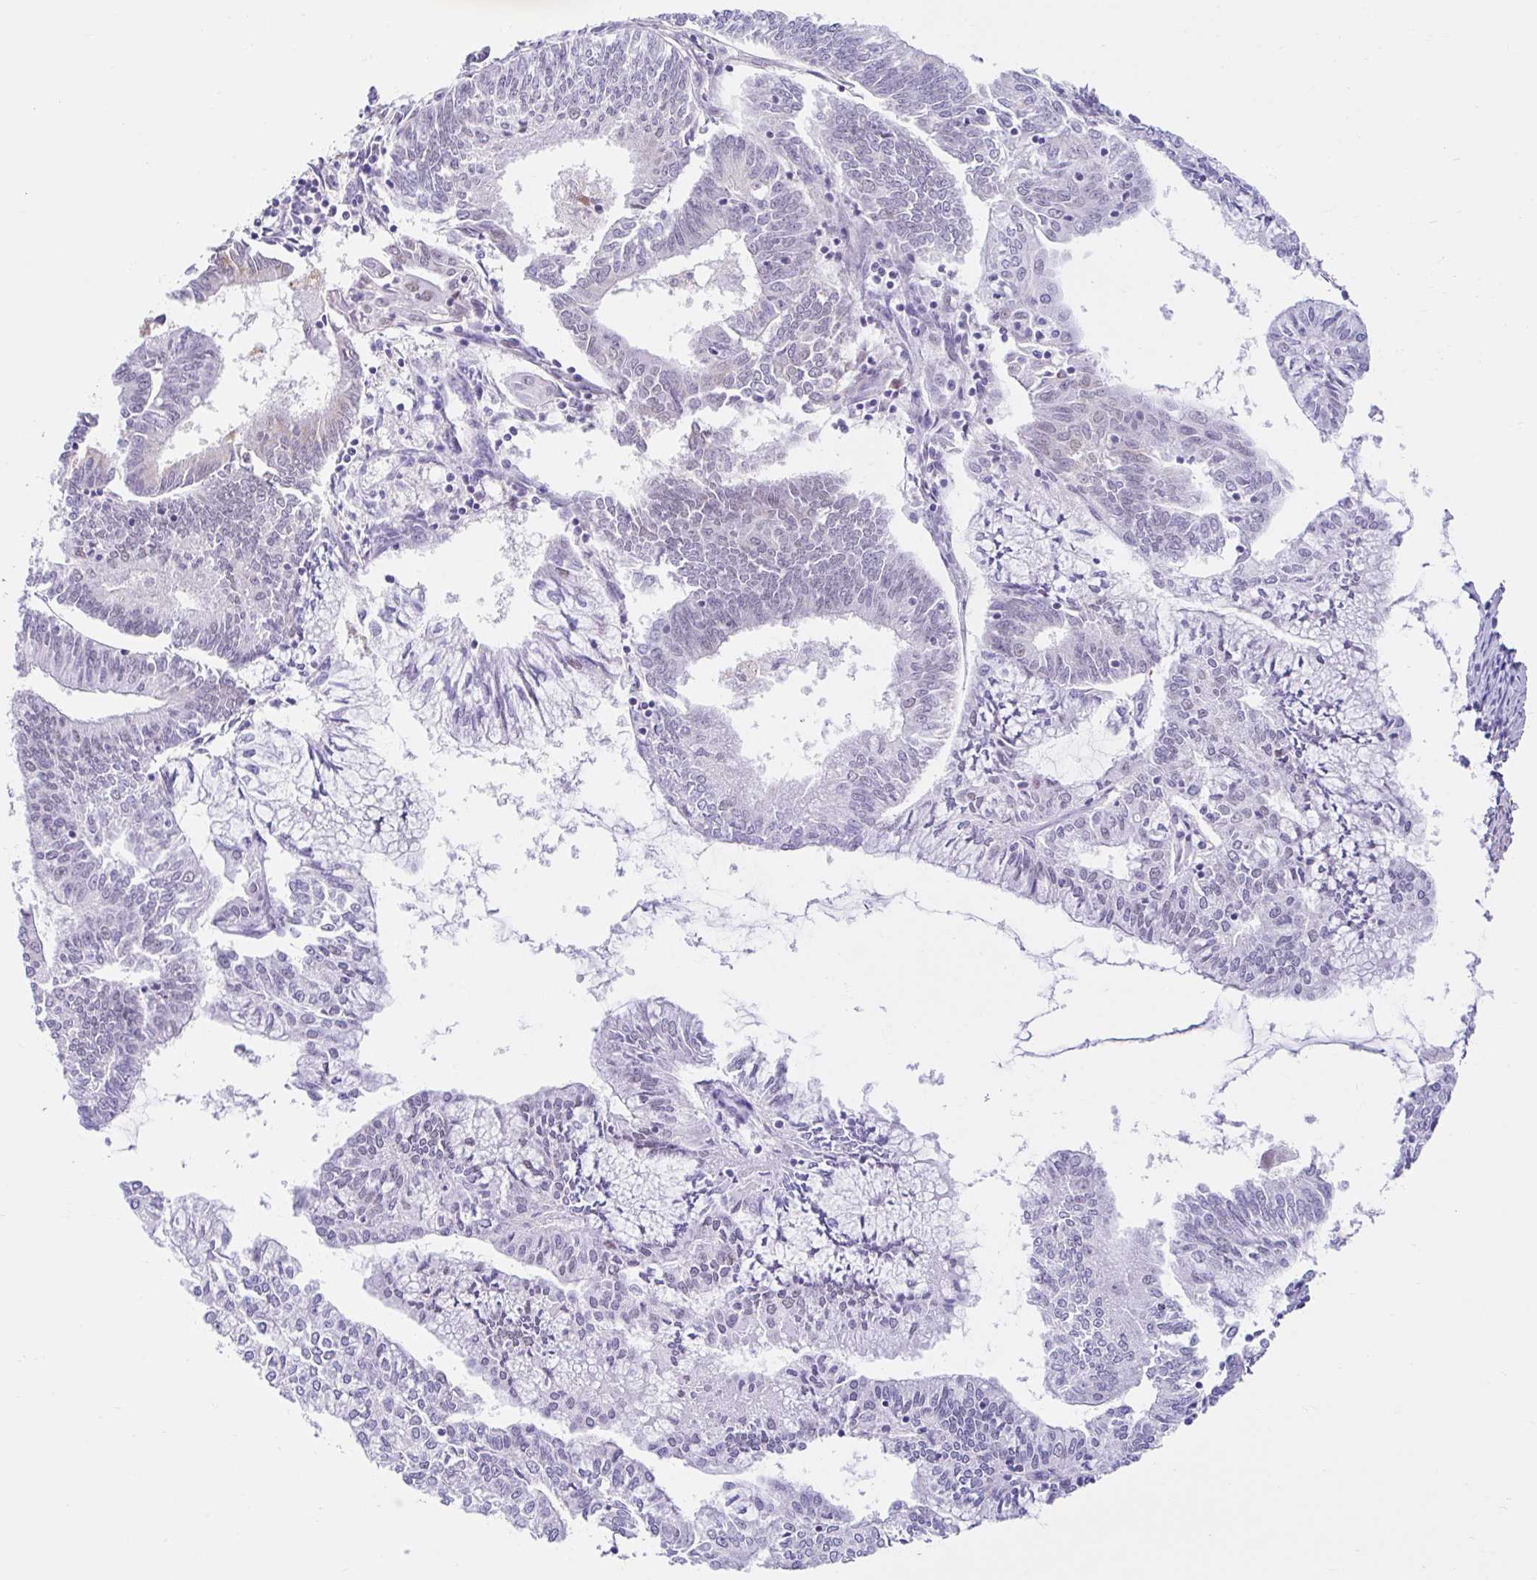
{"staining": {"intensity": "negative", "quantity": "none", "location": "none"}, "tissue": "endometrial cancer", "cell_type": "Tumor cells", "image_type": "cancer", "snomed": [{"axis": "morphology", "description": "Adenocarcinoma, NOS"}, {"axis": "topography", "description": "Endometrium"}], "caption": "IHC photomicrograph of neoplastic tissue: adenocarcinoma (endometrial) stained with DAB displays no significant protein positivity in tumor cells.", "gene": "DCAF17", "patient": {"sex": "female", "age": 61}}